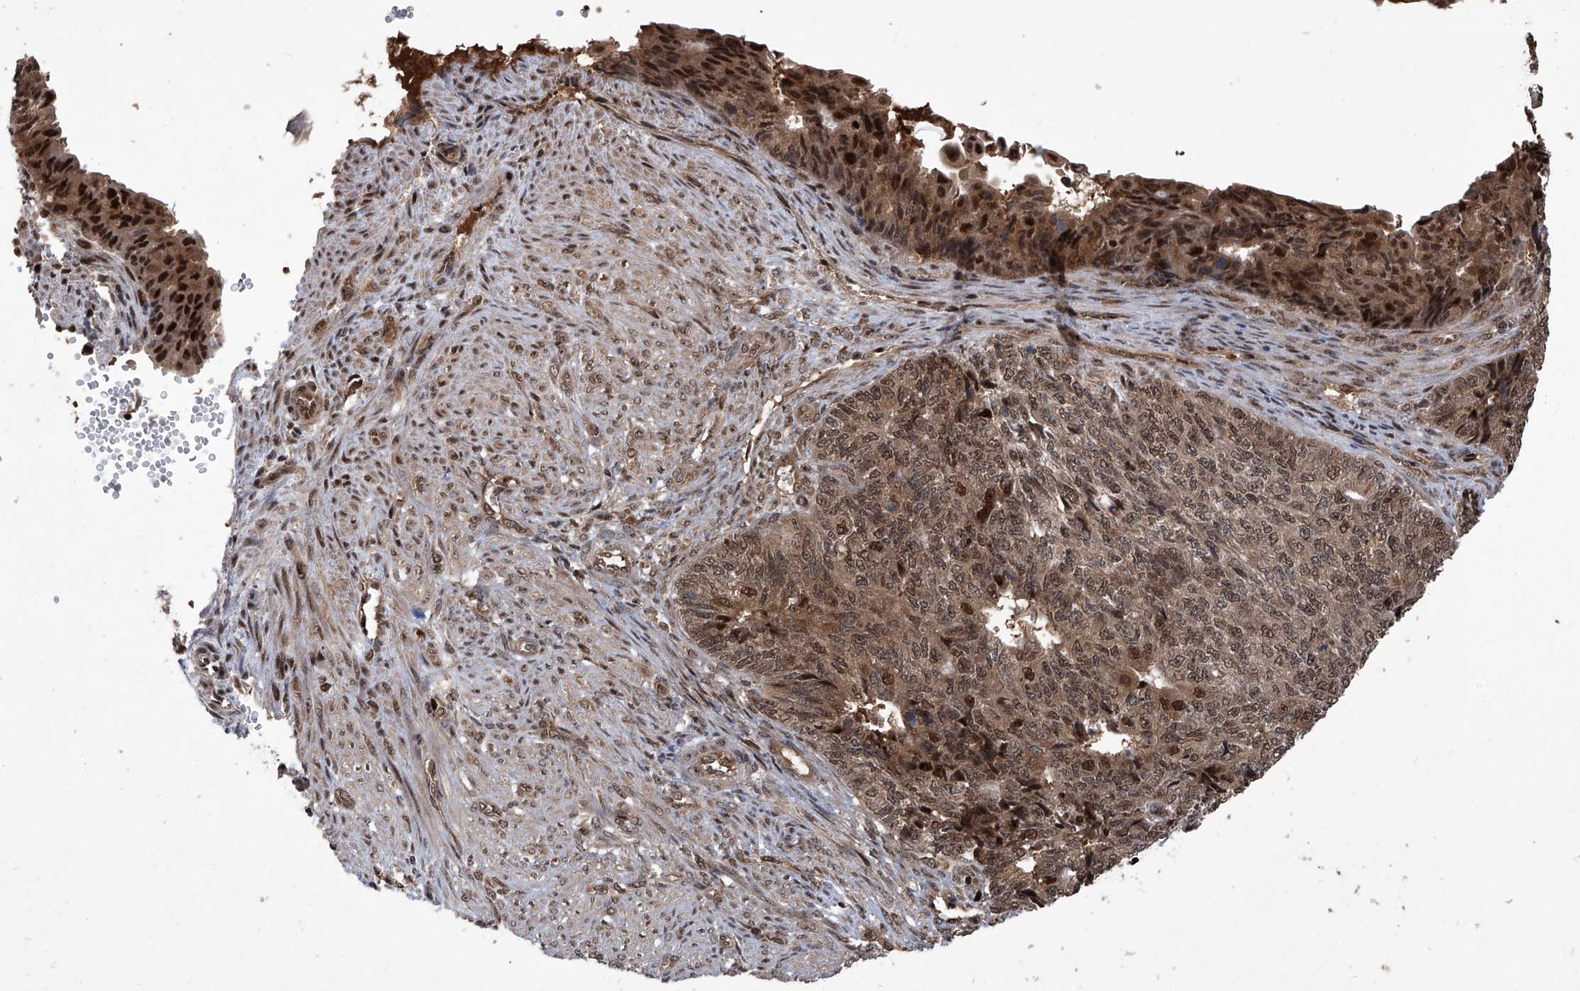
{"staining": {"intensity": "moderate", "quantity": ">75%", "location": "cytoplasmic/membranous,nuclear"}, "tissue": "endometrial cancer", "cell_type": "Tumor cells", "image_type": "cancer", "snomed": [{"axis": "morphology", "description": "Adenocarcinoma, NOS"}, {"axis": "topography", "description": "Endometrium"}], "caption": "Immunohistochemistry staining of endometrial adenocarcinoma, which exhibits medium levels of moderate cytoplasmic/membranous and nuclear staining in about >75% of tumor cells indicating moderate cytoplasmic/membranous and nuclear protein positivity. The staining was performed using DAB (3,3'-diaminobenzidine) (brown) for protein detection and nuclei were counterstained in hematoxylin (blue).", "gene": "PSMB1", "patient": {"sex": "female", "age": 32}}